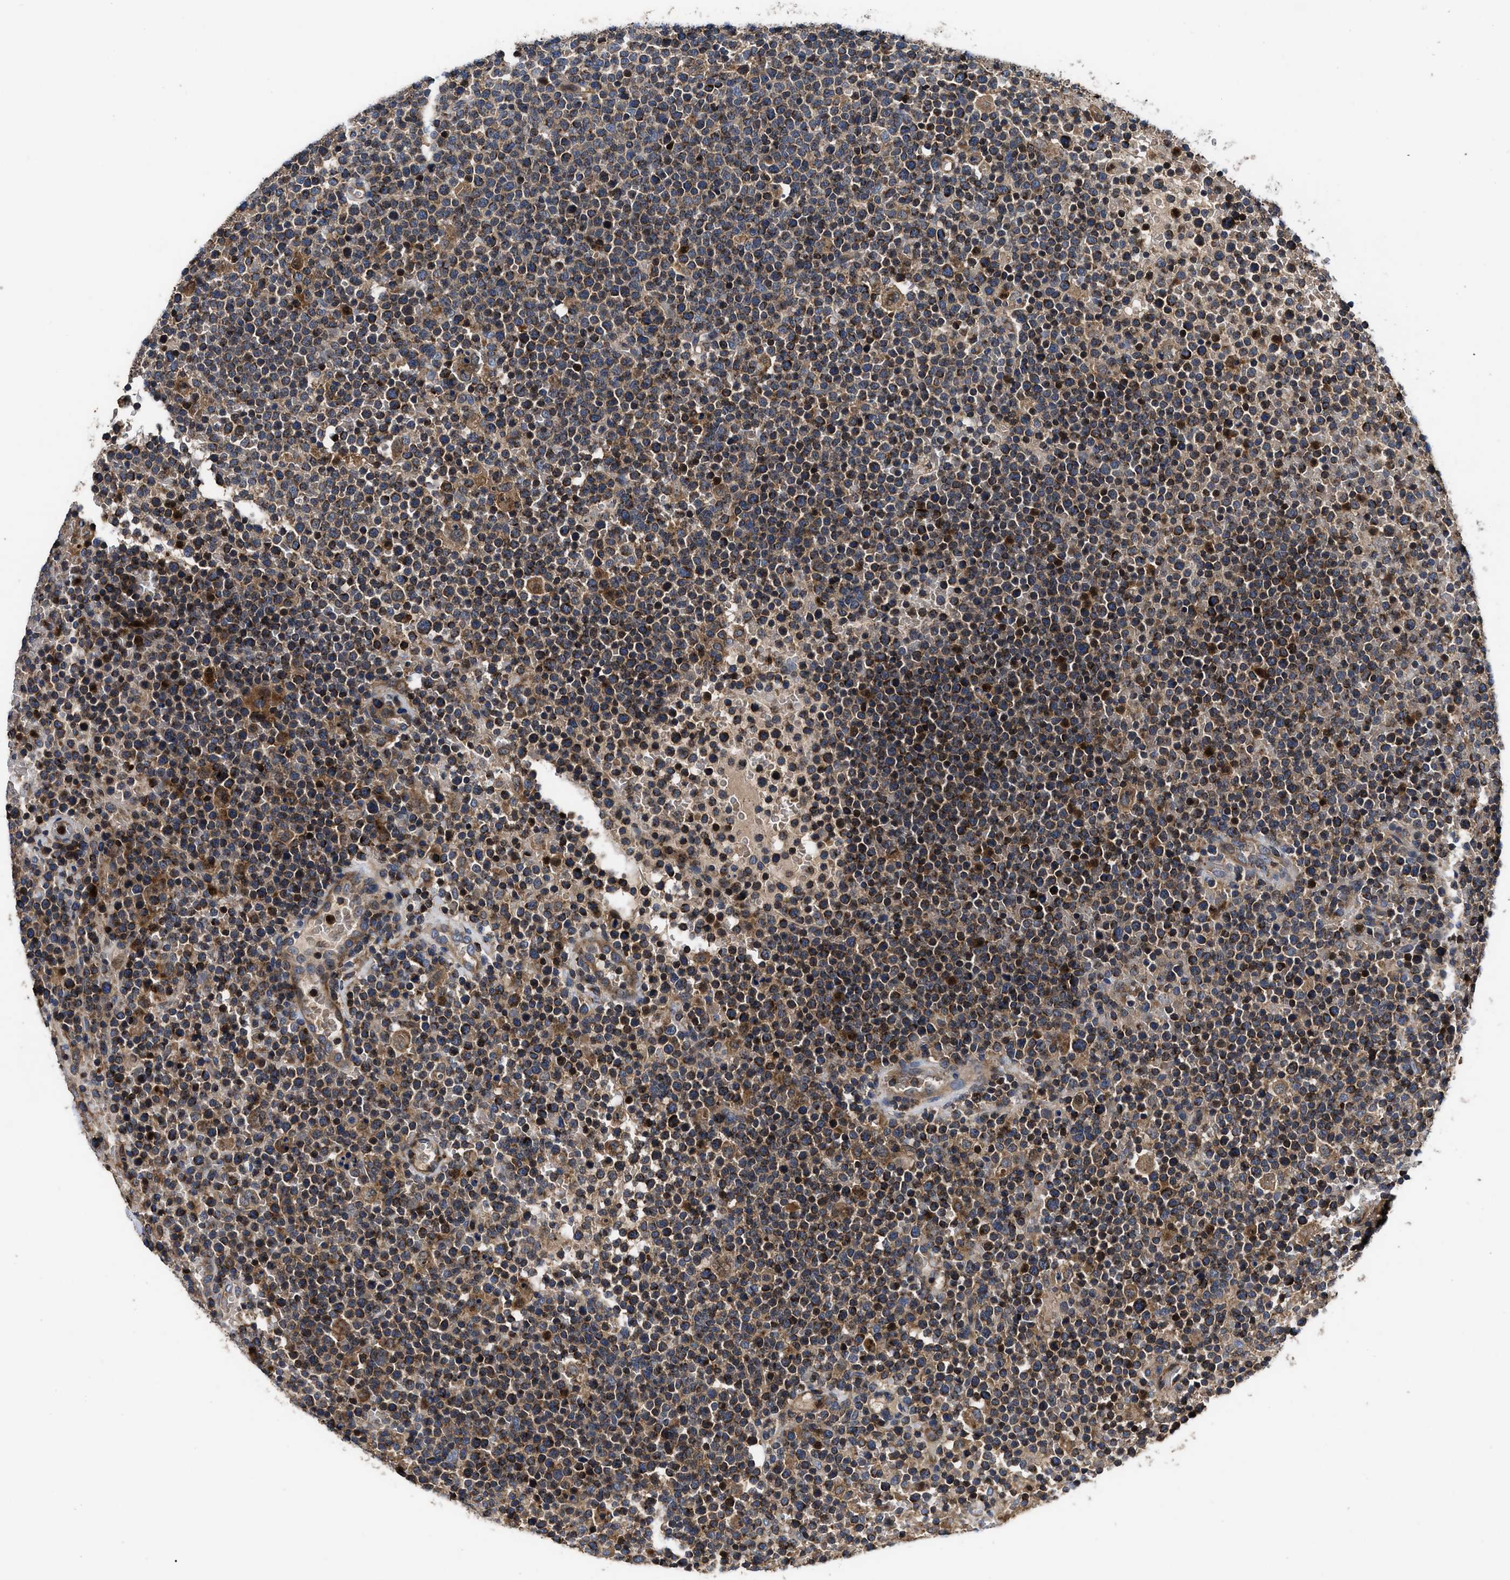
{"staining": {"intensity": "strong", "quantity": ">75%", "location": "cytoplasmic/membranous"}, "tissue": "lymphoma", "cell_type": "Tumor cells", "image_type": "cancer", "snomed": [{"axis": "morphology", "description": "Malignant lymphoma, non-Hodgkin's type, High grade"}, {"axis": "topography", "description": "Lymph node"}], "caption": "Lymphoma was stained to show a protein in brown. There is high levels of strong cytoplasmic/membranous expression in about >75% of tumor cells. (Stains: DAB in brown, nuclei in blue, Microscopy: brightfield microscopy at high magnification).", "gene": "YBEY", "patient": {"sex": "male", "age": 61}}